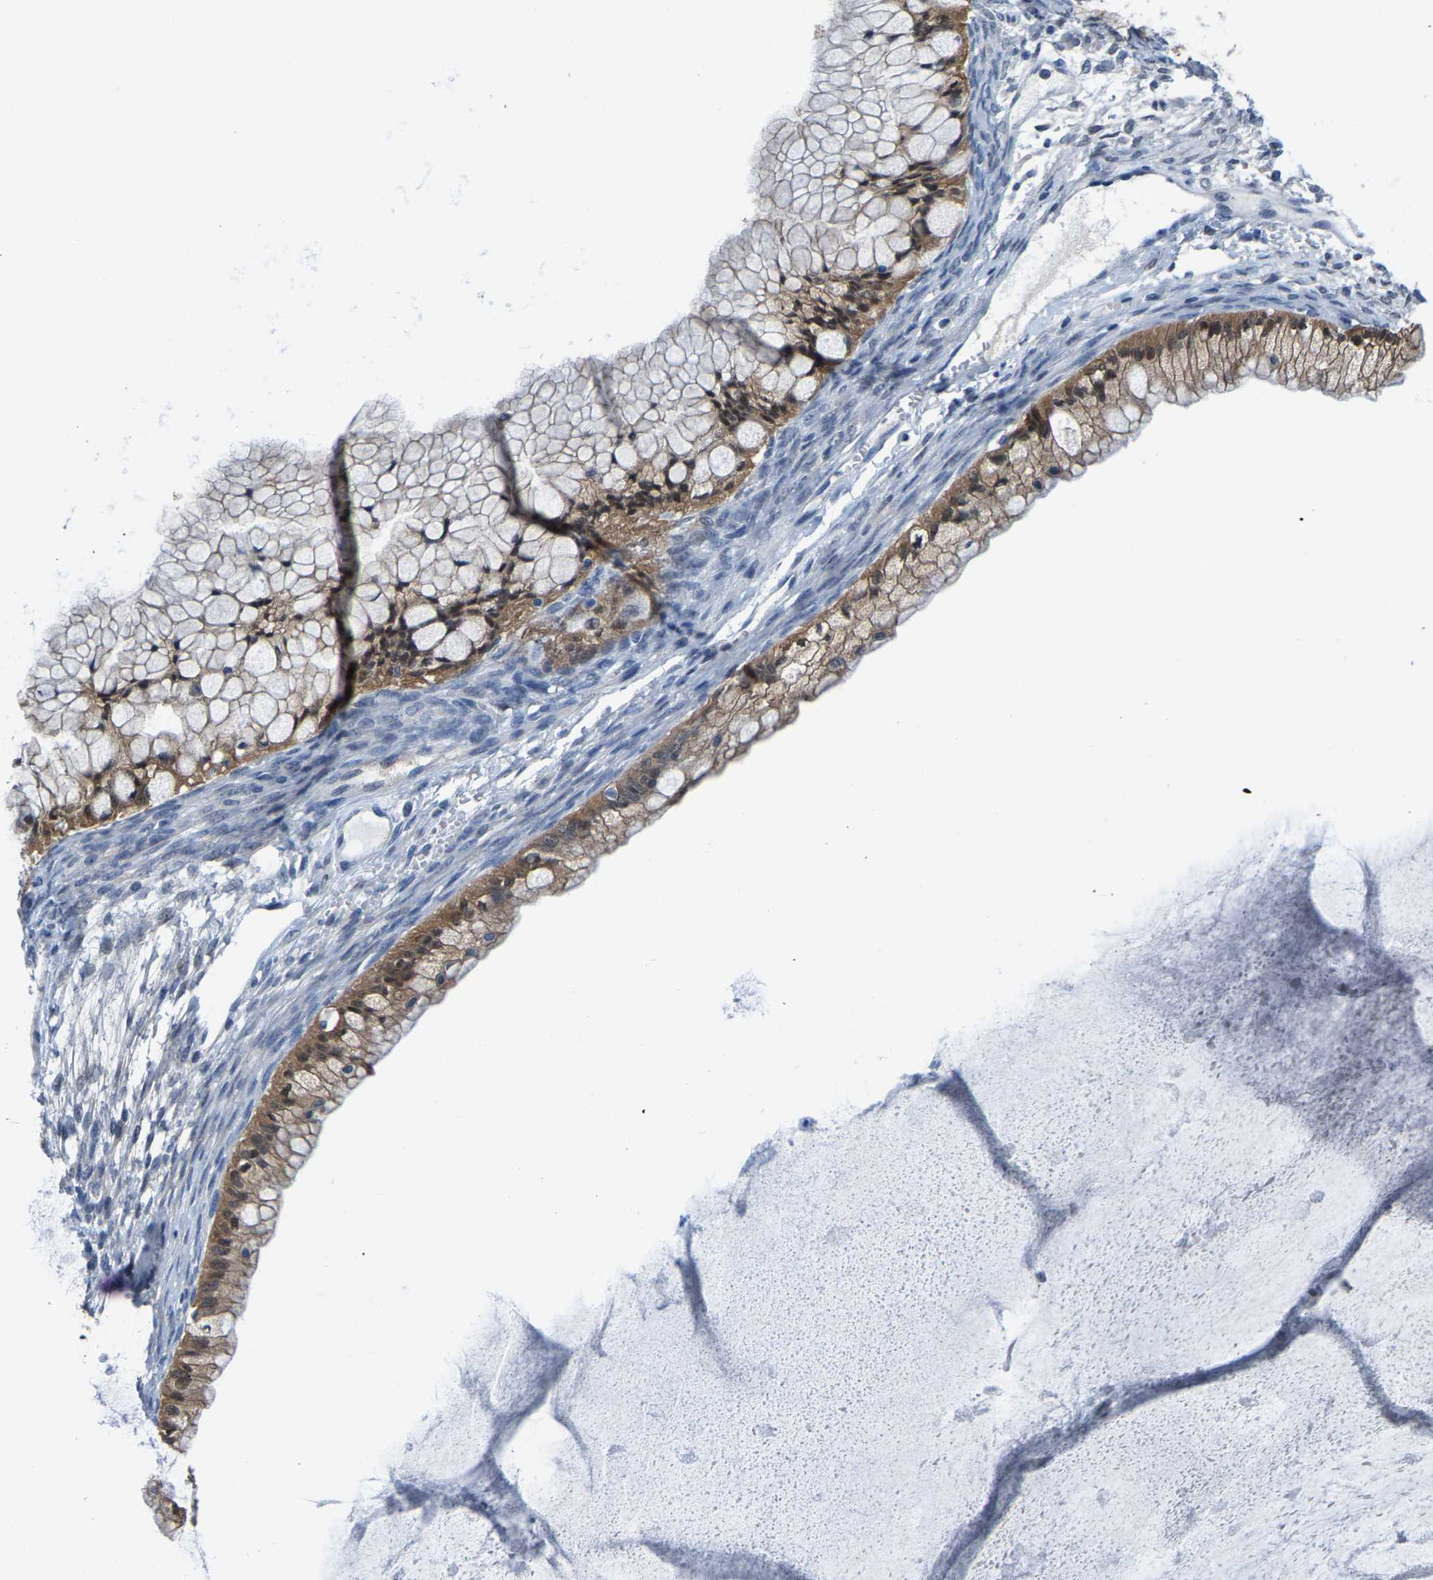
{"staining": {"intensity": "moderate", "quantity": ">75%", "location": "cytoplasmic/membranous,nuclear"}, "tissue": "ovarian cancer", "cell_type": "Tumor cells", "image_type": "cancer", "snomed": [{"axis": "morphology", "description": "Cystadenocarcinoma, mucinous, NOS"}, {"axis": "topography", "description": "Ovary"}], "caption": "Protein staining reveals moderate cytoplasmic/membranous and nuclear positivity in about >75% of tumor cells in ovarian cancer (mucinous cystadenocarcinoma).", "gene": "SSH3", "patient": {"sex": "female", "age": 57}}